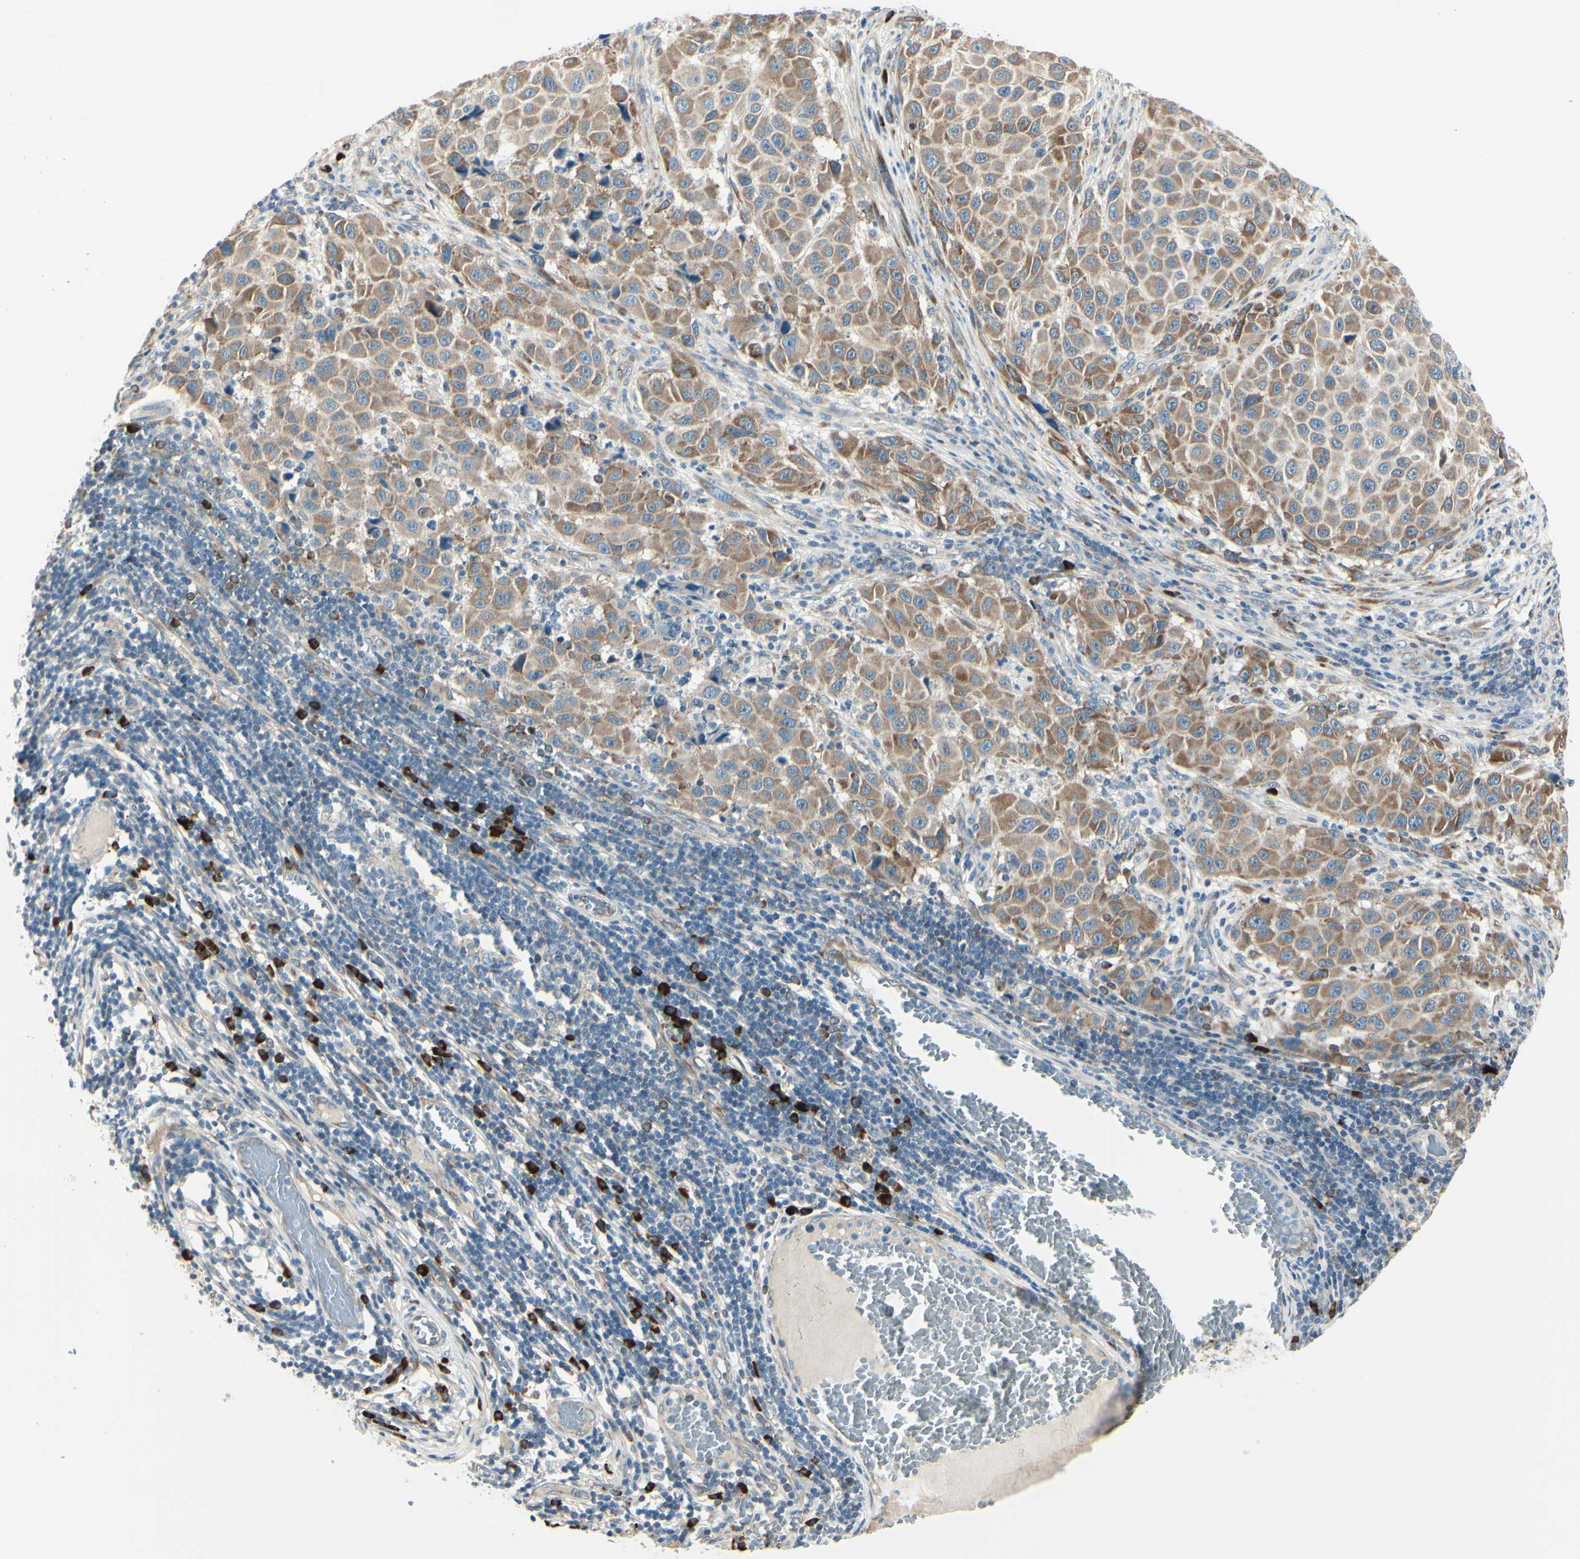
{"staining": {"intensity": "moderate", "quantity": ">75%", "location": "cytoplasmic/membranous"}, "tissue": "melanoma", "cell_type": "Tumor cells", "image_type": "cancer", "snomed": [{"axis": "morphology", "description": "Malignant melanoma, Metastatic site"}, {"axis": "topography", "description": "Lymph node"}], "caption": "Human melanoma stained with a brown dye reveals moderate cytoplasmic/membranous positive expression in approximately >75% of tumor cells.", "gene": "SELENOS", "patient": {"sex": "male", "age": 61}}